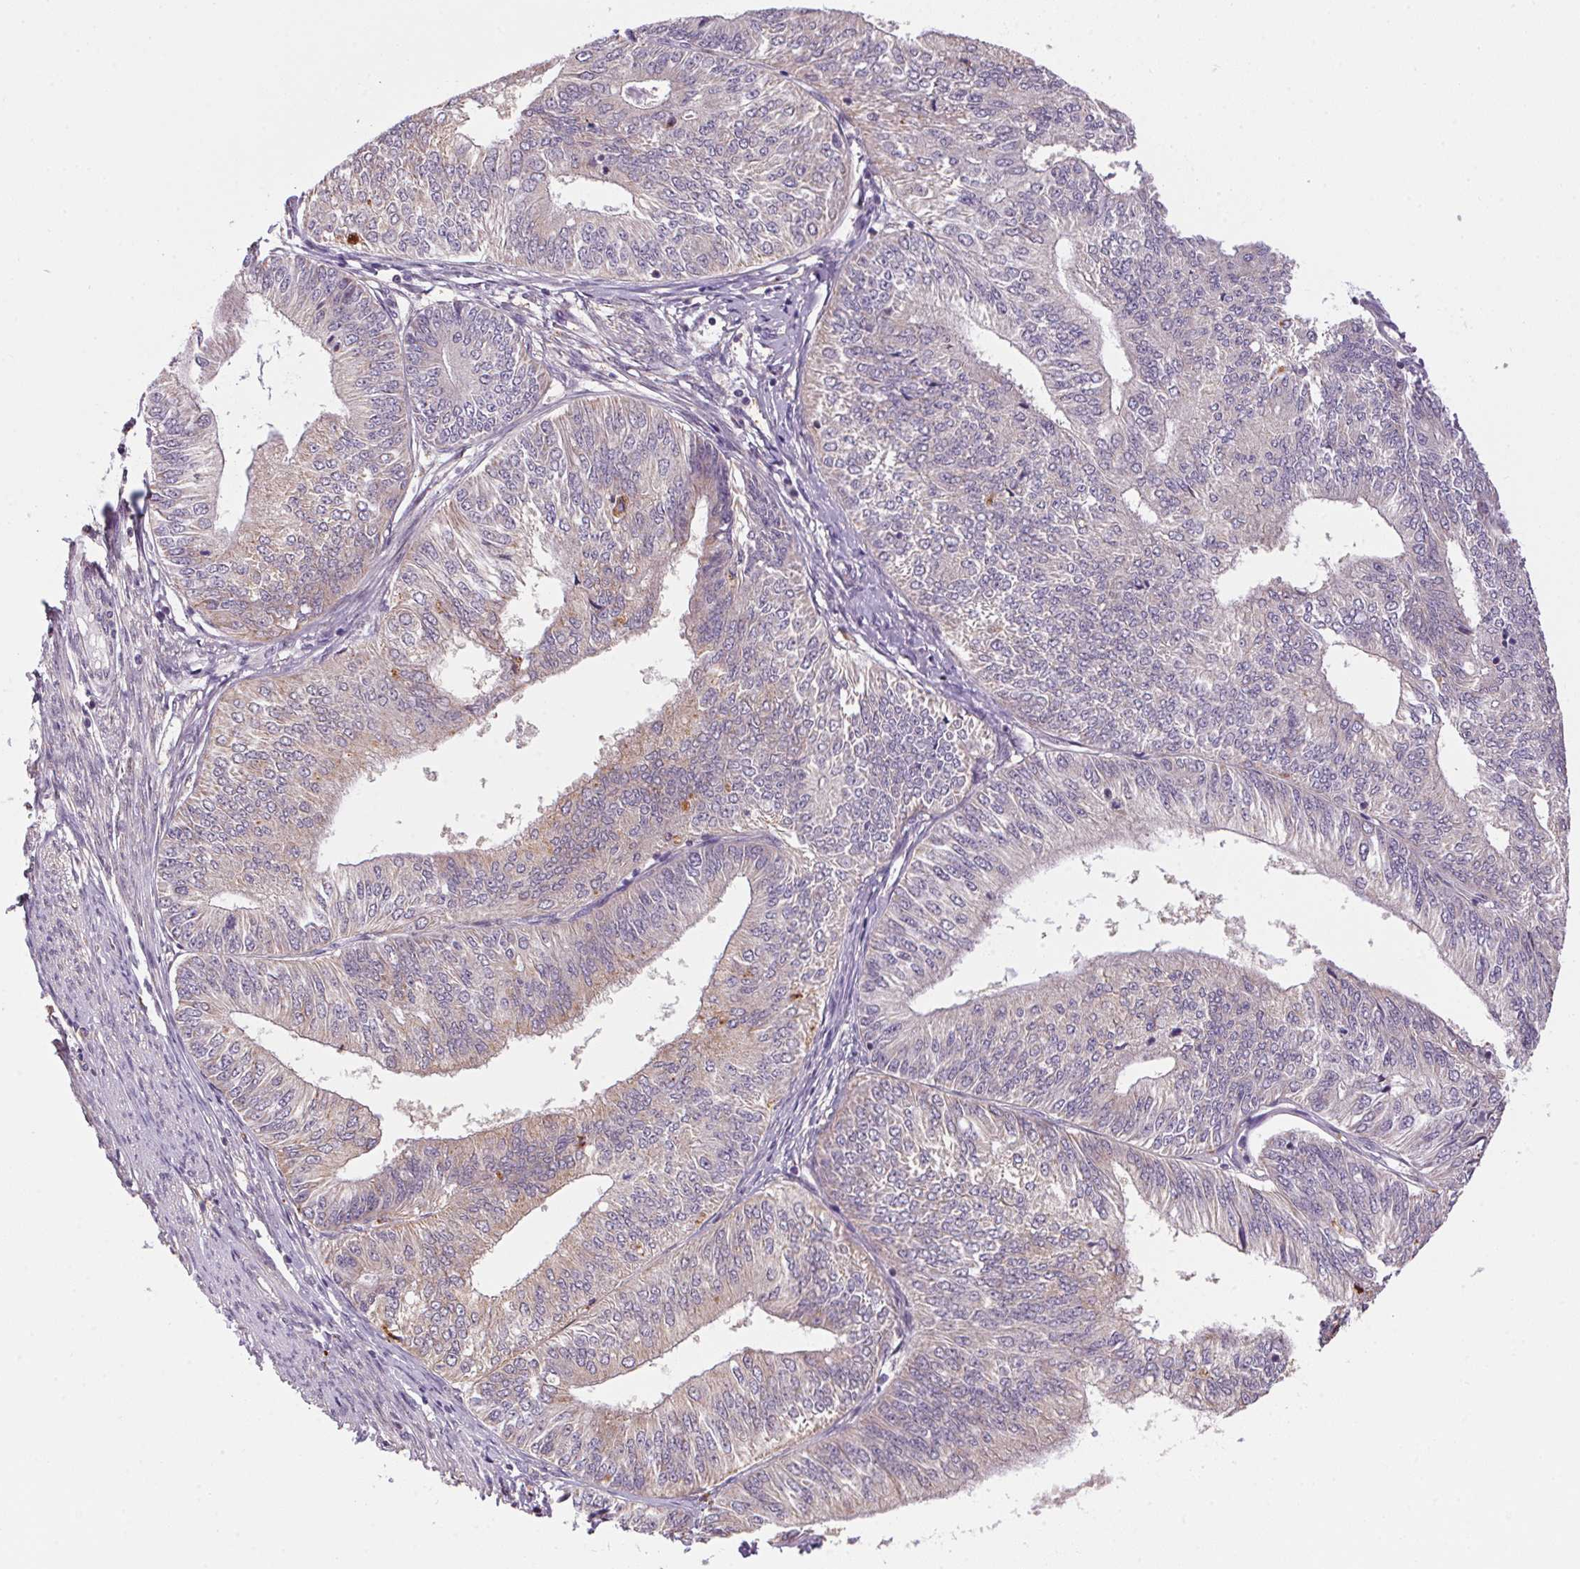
{"staining": {"intensity": "weak", "quantity": "<25%", "location": "cytoplasmic/membranous"}, "tissue": "endometrial cancer", "cell_type": "Tumor cells", "image_type": "cancer", "snomed": [{"axis": "morphology", "description": "Adenocarcinoma, NOS"}, {"axis": "topography", "description": "Endometrium"}], "caption": "Immunohistochemistry photomicrograph of human adenocarcinoma (endometrial) stained for a protein (brown), which displays no expression in tumor cells.", "gene": "ADH5", "patient": {"sex": "female", "age": 58}}